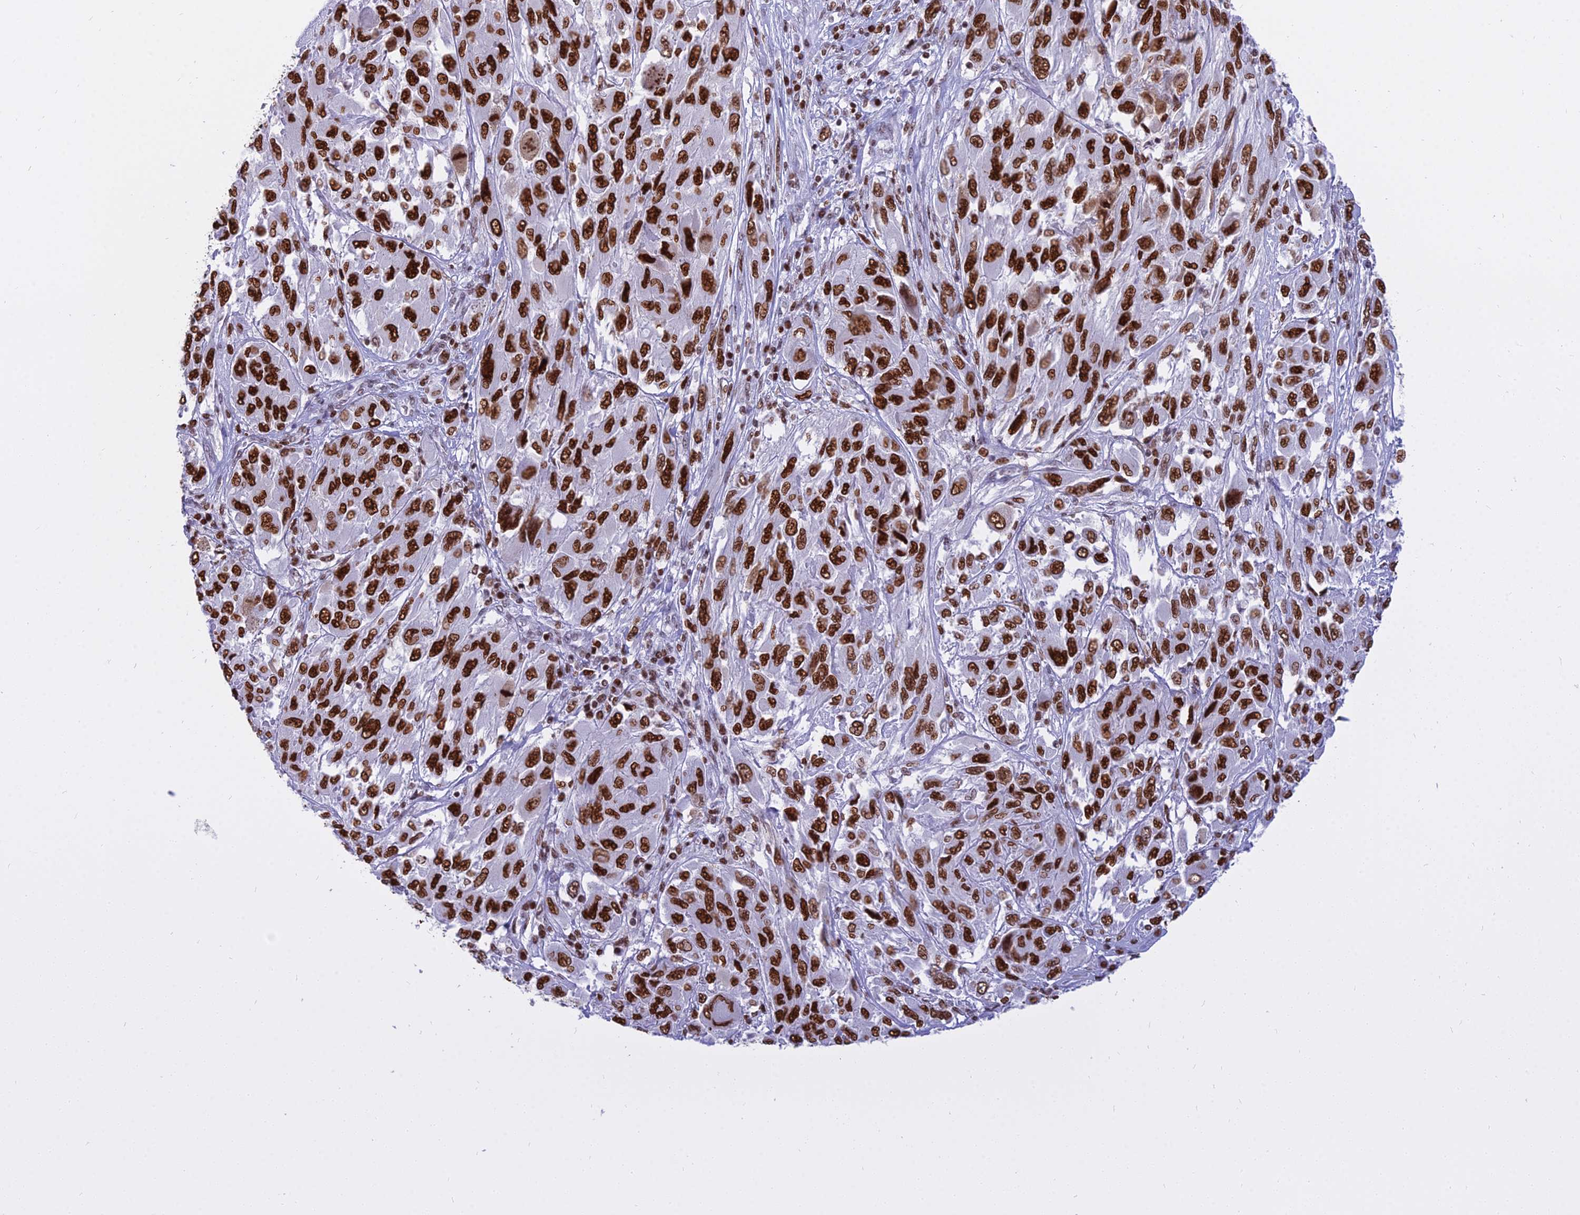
{"staining": {"intensity": "strong", "quantity": ">75%", "location": "nuclear"}, "tissue": "melanoma", "cell_type": "Tumor cells", "image_type": "cancer", "snomed": [{"axis": "morphology", "description": "Malignant melanoma, NOS"}, {"axis": "topography", "description": "Skin"}], "caption": "Immunohistochemistry (DAB (3,3'-diaminobenzidine)) staining of human malignant melanoma demonstrates strong nuclear protein positivity in approximately >75% of tumor cells.", "gene": "PARP1", "patient": {"sex": "female", "age": 91}}